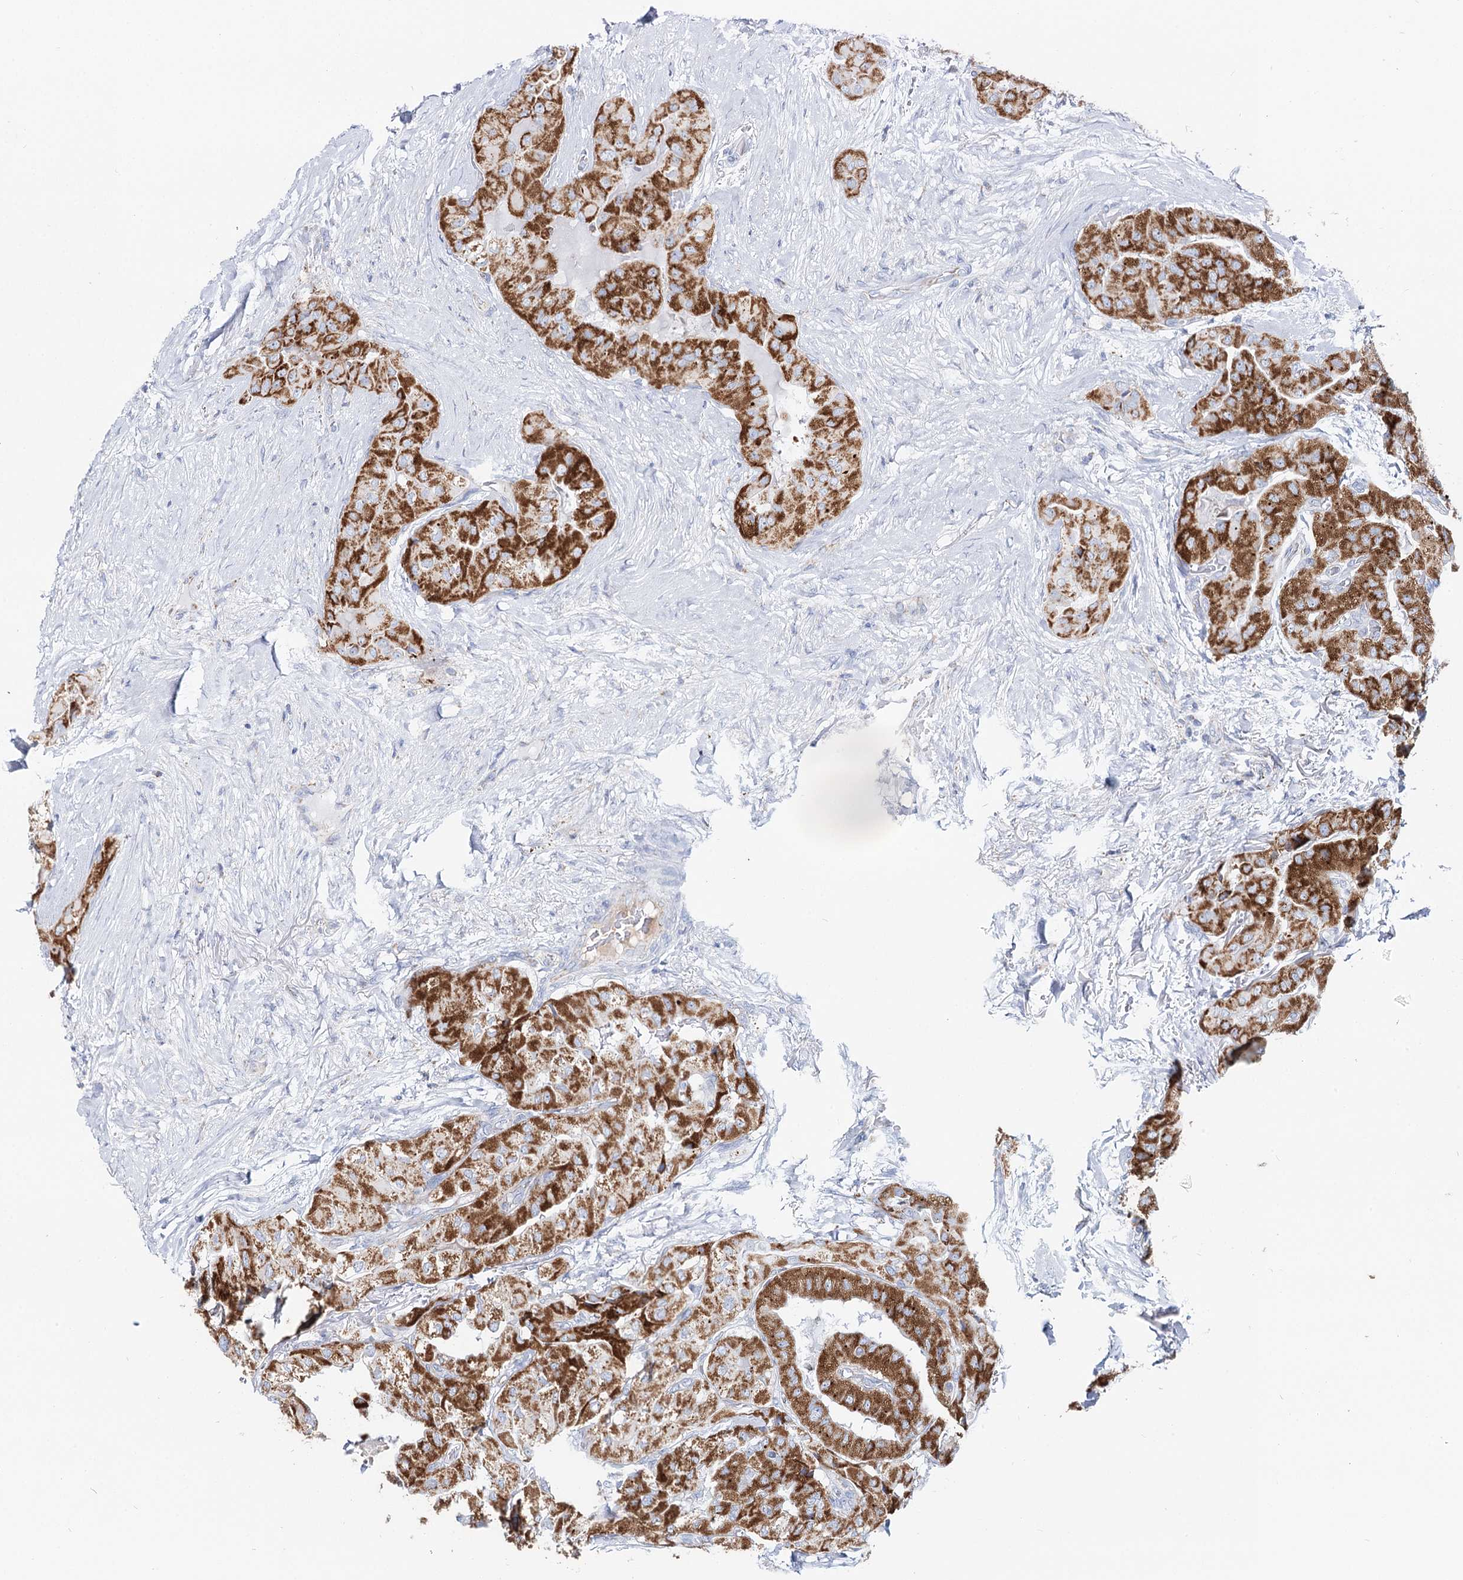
{"staining": {"intensity": "strong", "quantity": "25%-75%", "location": "cytoplasmic/membranous"}, "tissue": "thyroid cancer", "cell_type": "Tumor cells", "image_type": "cancer", "snomed": [{"axis": "morphology", "description": "Papillary adenocarcinoma, NOS"}, {"axis": "topography", "description": "Thyroid gland"}], "caption": "IHC staining of papillary adenocarcinoma (thyroid), which shows high levels of strong cytoplasmic/membranous staining in approximately 25%-75% of tumor cells indicating strong cytoplasmic/membranous protein positivity. The staining was performed using DAB (3,3'-diaminobenzidine) (brown) for protein detection and nuclei were counterstained in hematoxylin (blue).", "gene": "MCCC2", "patient": {"sex": "female", "age": 59}}